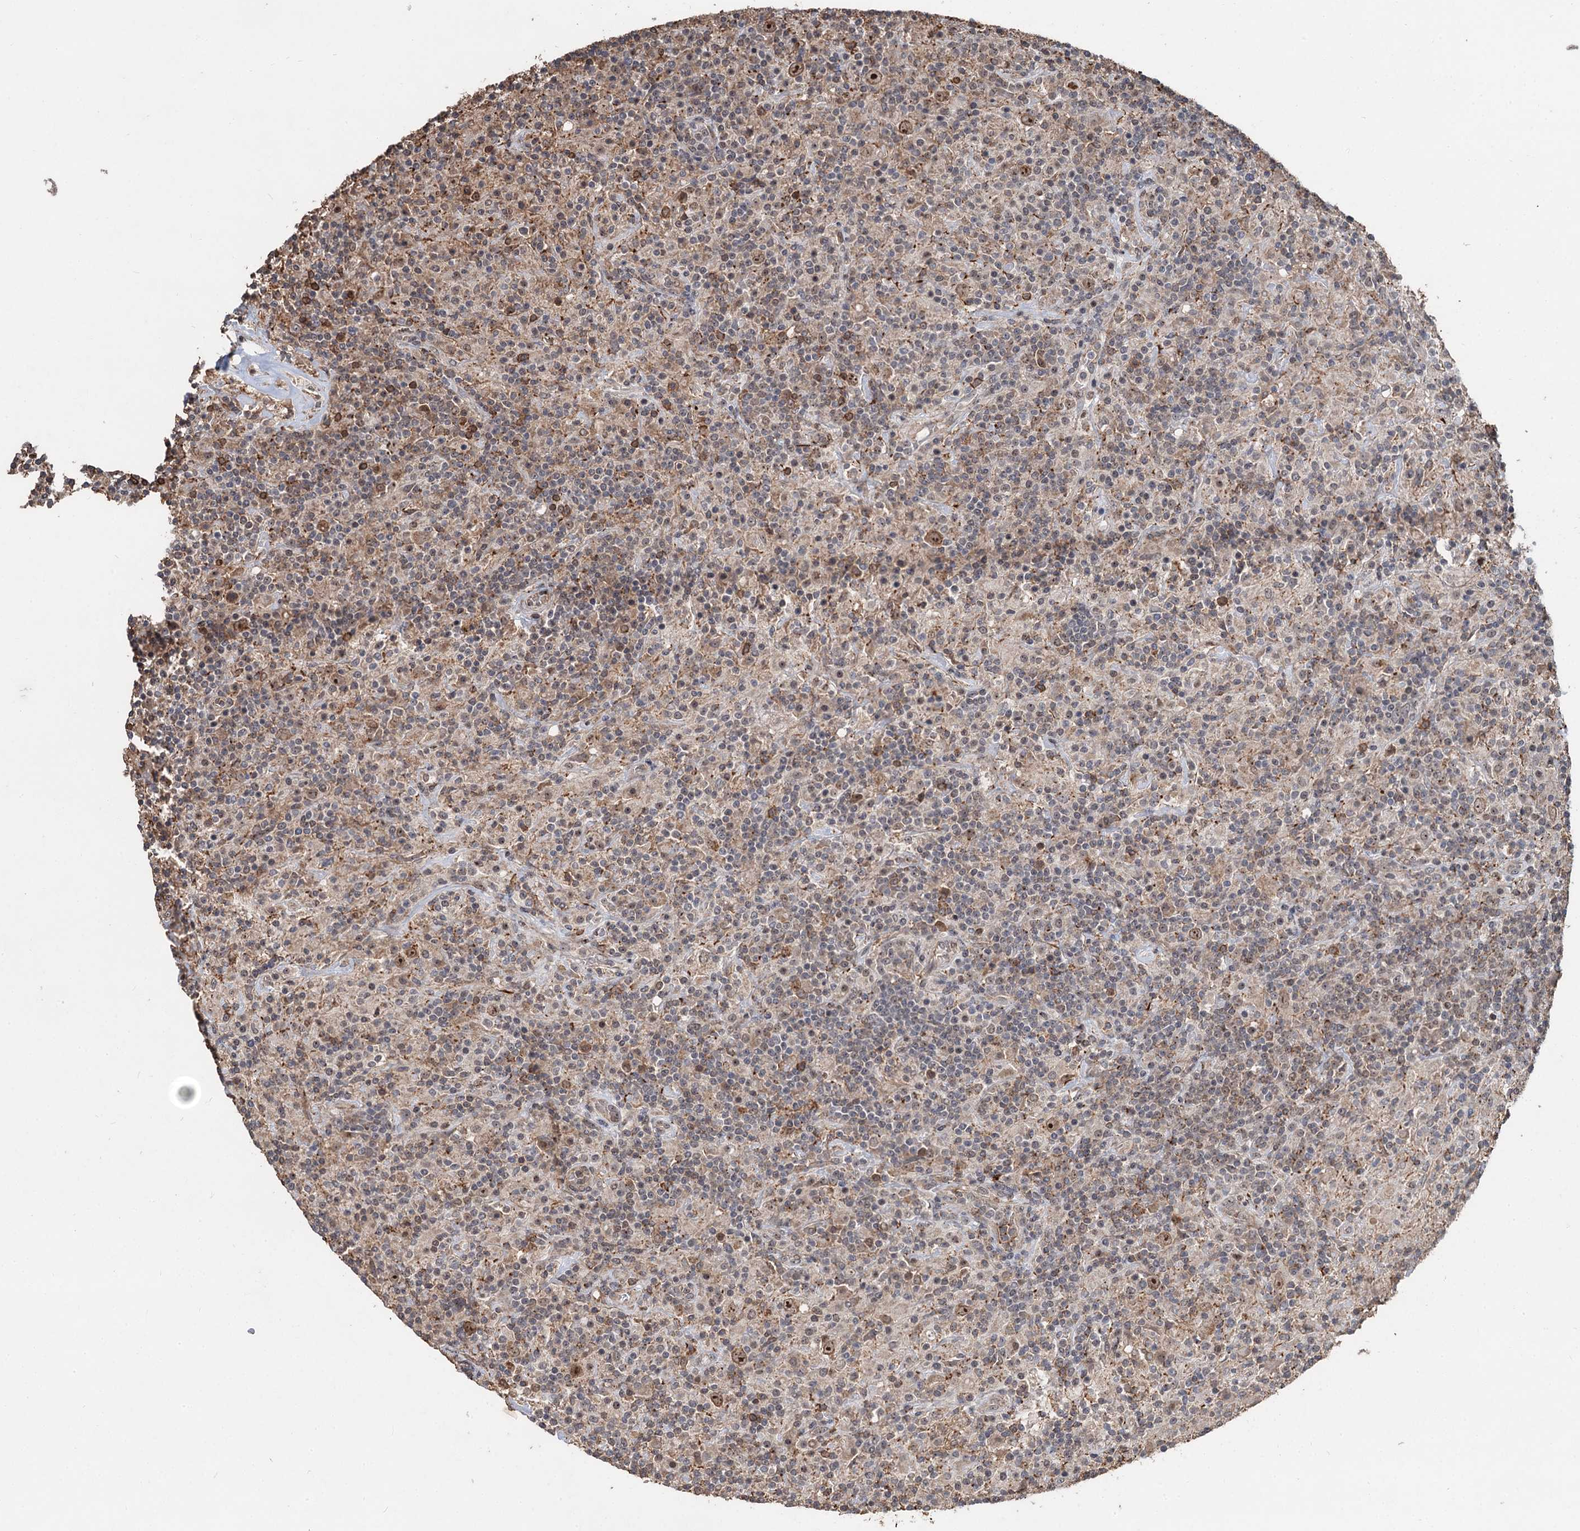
{"staining": {"intensity": "moderate", "quantity": ">75%", "location": "nuclear"}, "tissue": "lymphoma", "cell_type": "Tumor cells", "image_type": "cancer", "snomed": [{"axis": "morphology", "description": "Hodgkin's disease, NOS"}, {"axis": "topography", "description": "Lymph node"}], "caption": "Moderate nuclear staining for a protein is seen in about >75% of tumor cells of lymphoma using immunohistochemistry.", "gene": "TMA16", "patient": {"sex": "male", "age": 70}}